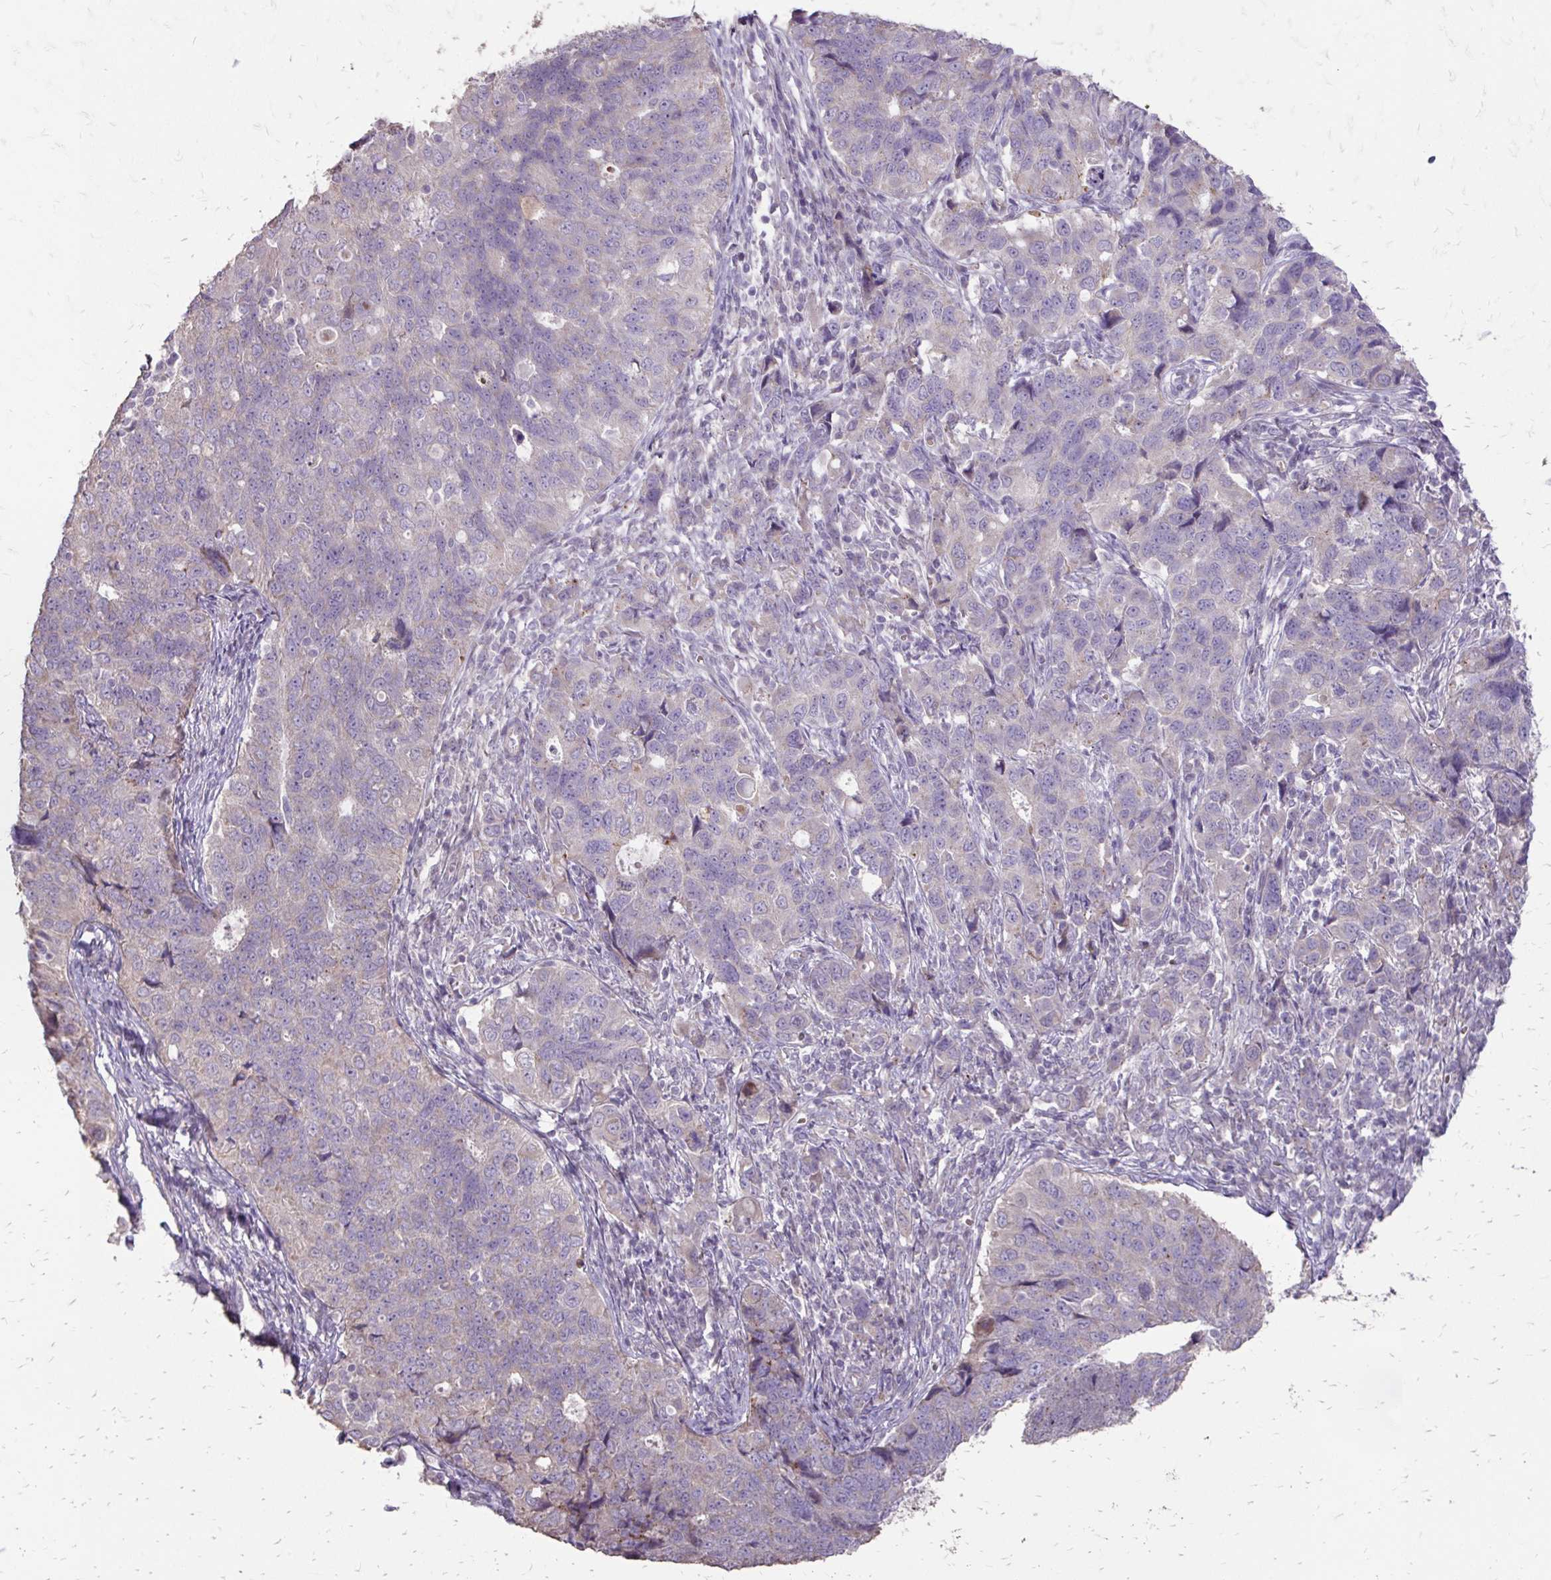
{"staining": {"intensity": "negative", "quantity": "none", "location": "none"}, "tissue": "endometrial cancer", "cell_type": "Tumor cells", "image_type": "cancer", "snomed": [{"axis": "morphology", "description": "Adenocarcinoma, NOS"}, {"axis": "topography", "description": "Endometrium"}], "caption": "Tumor cells show no significant protein positivity in adenocarcinoma (endometrial).", "gene": "MYORG", "patient": {"sex": "female", "age": 43}}